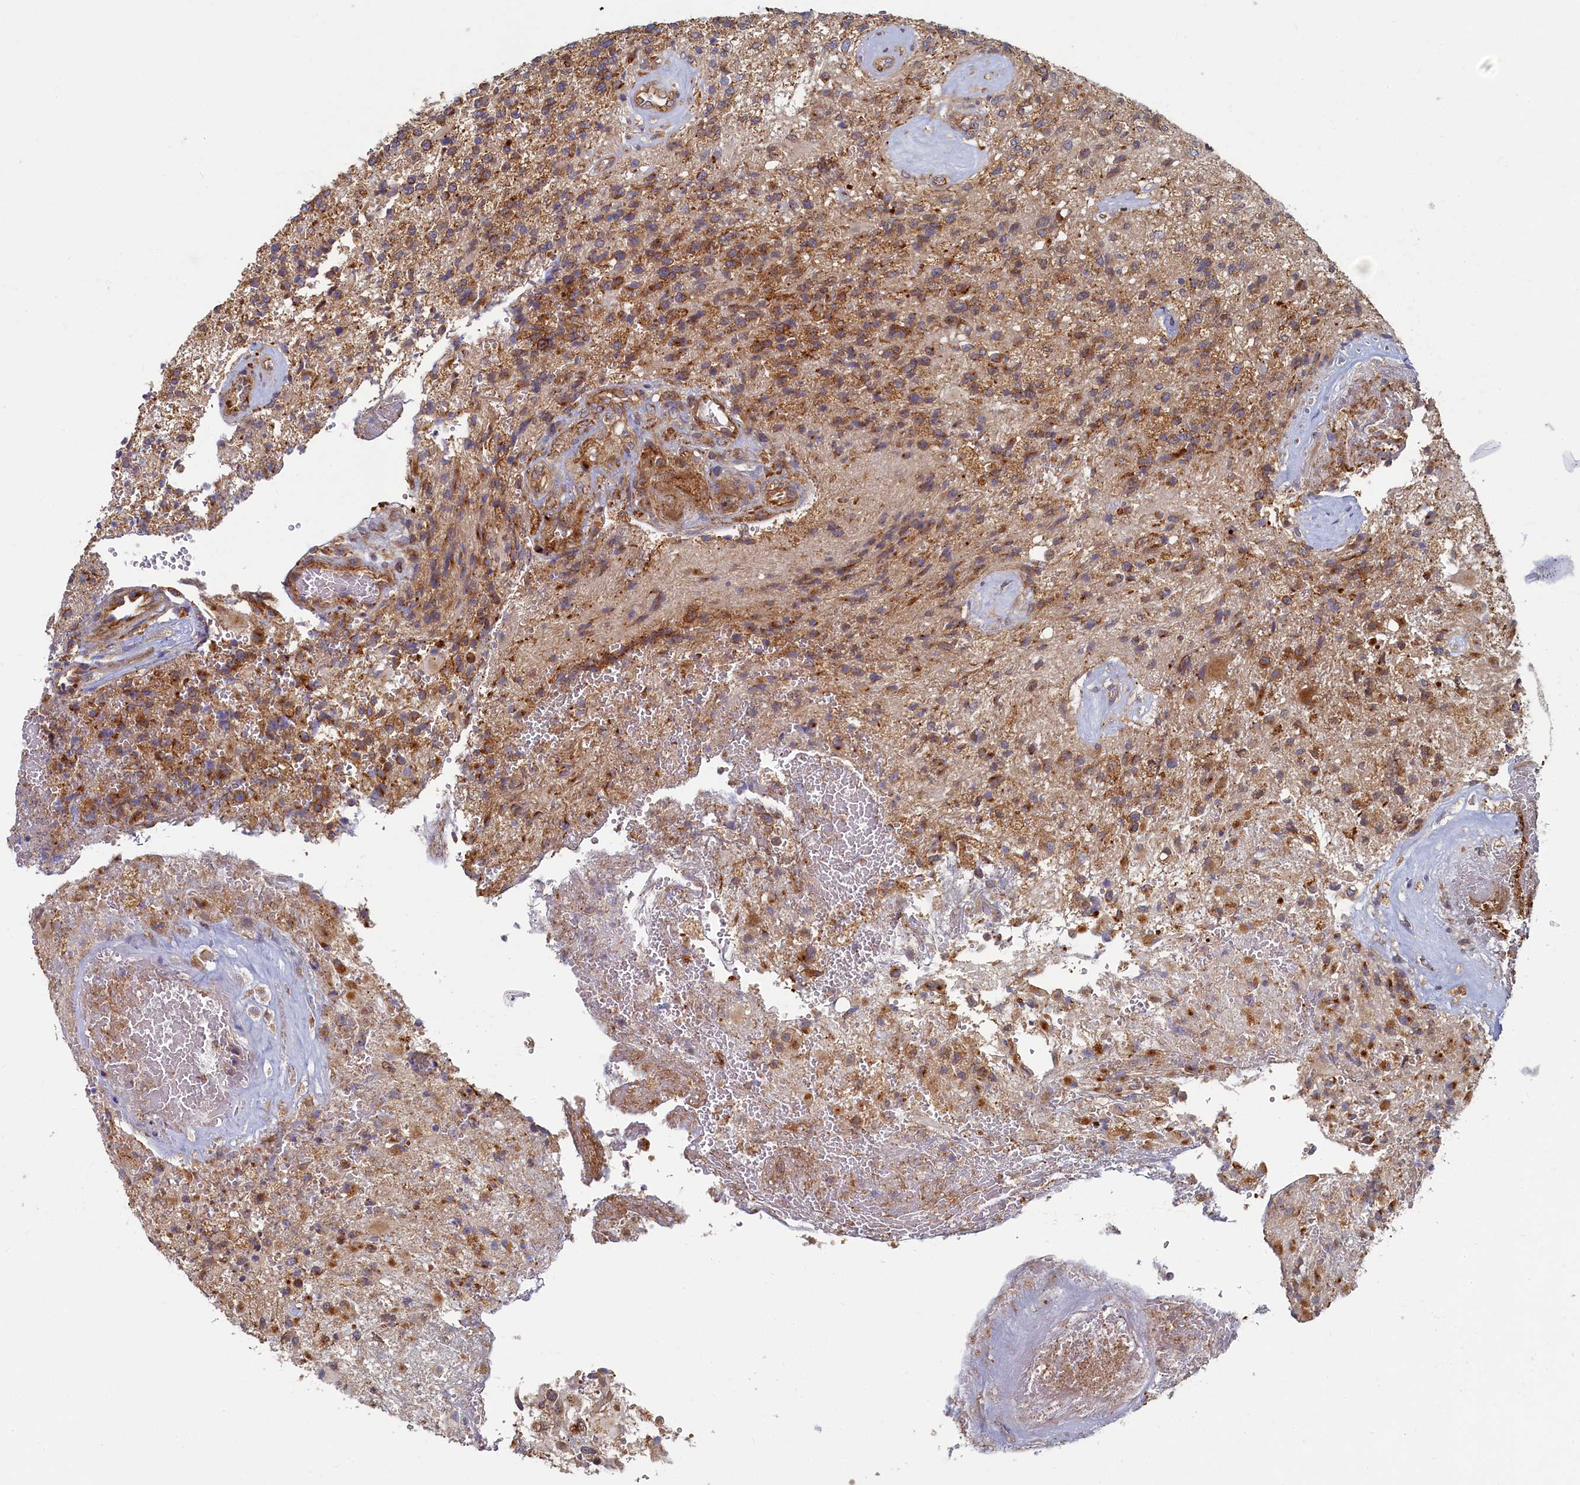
{"staining": {"intensity": "moderate", "quantity": "25%-75%", "location": "cytoplasmic/membranous"}, "tissue": "glioma", "cell_type": "Tumor cells", "image_type": "cancer", "snomed": [{"axis": "morphology", "description": "Glioma, malignant, High grade"}, {"axis": "topography", "description": "Brain"}], "caption": "The immunohistochemical stain labels moderate cytoplasmic/membranous expression in tumor cells of malignant glioma (high-grade) tissue. Using DAB (brown) and hematoxylin (blue) stains, captured at high magnification using brightfield microscopy.", "gene": "STX12", "patient": {"sex": "male", "age": 56}}